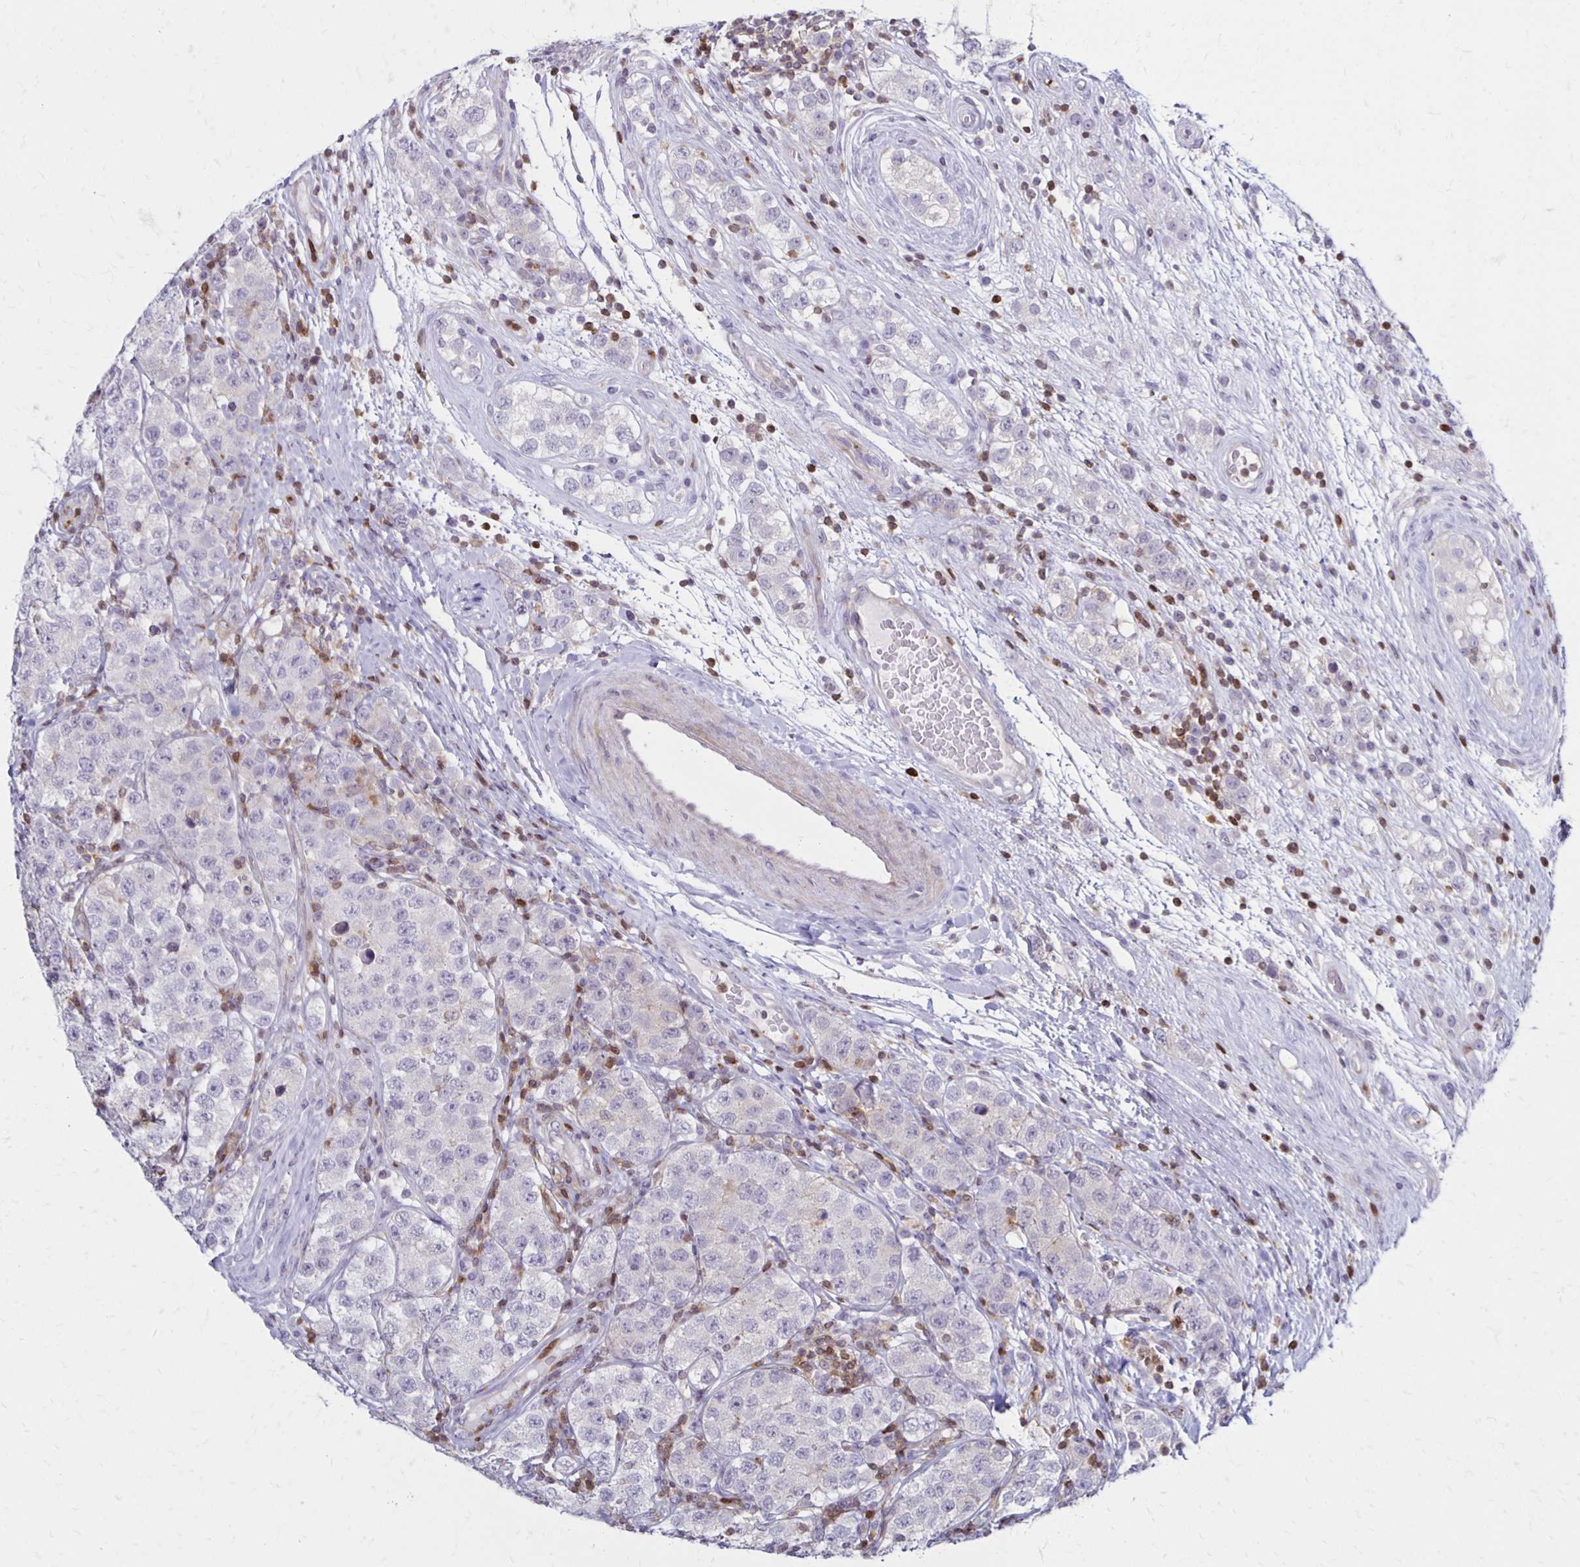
{"staining": {"intensity": "negative", "quantity": "none", "location": "none"}, "tissue": "testis cancer", "cell_type": "Tumor cells", "image_type": "cancer", "snomed": [{"axis": "morphology", "description": "Seminoma, NOS"}, {"axis": "topography", "description": "Testis"}], "caption": "This histopathology image is of testis cancer (seminoma) stained with immunohistochemistry to label a protein in brown with the nuclei are counter-stained blue. There is no positivity in tumor cells. (Immunohistochemistry, brightfield microscopy, high magnification).", "gene": "CCL21", "patient": {"sex": "male", "age": 34}}